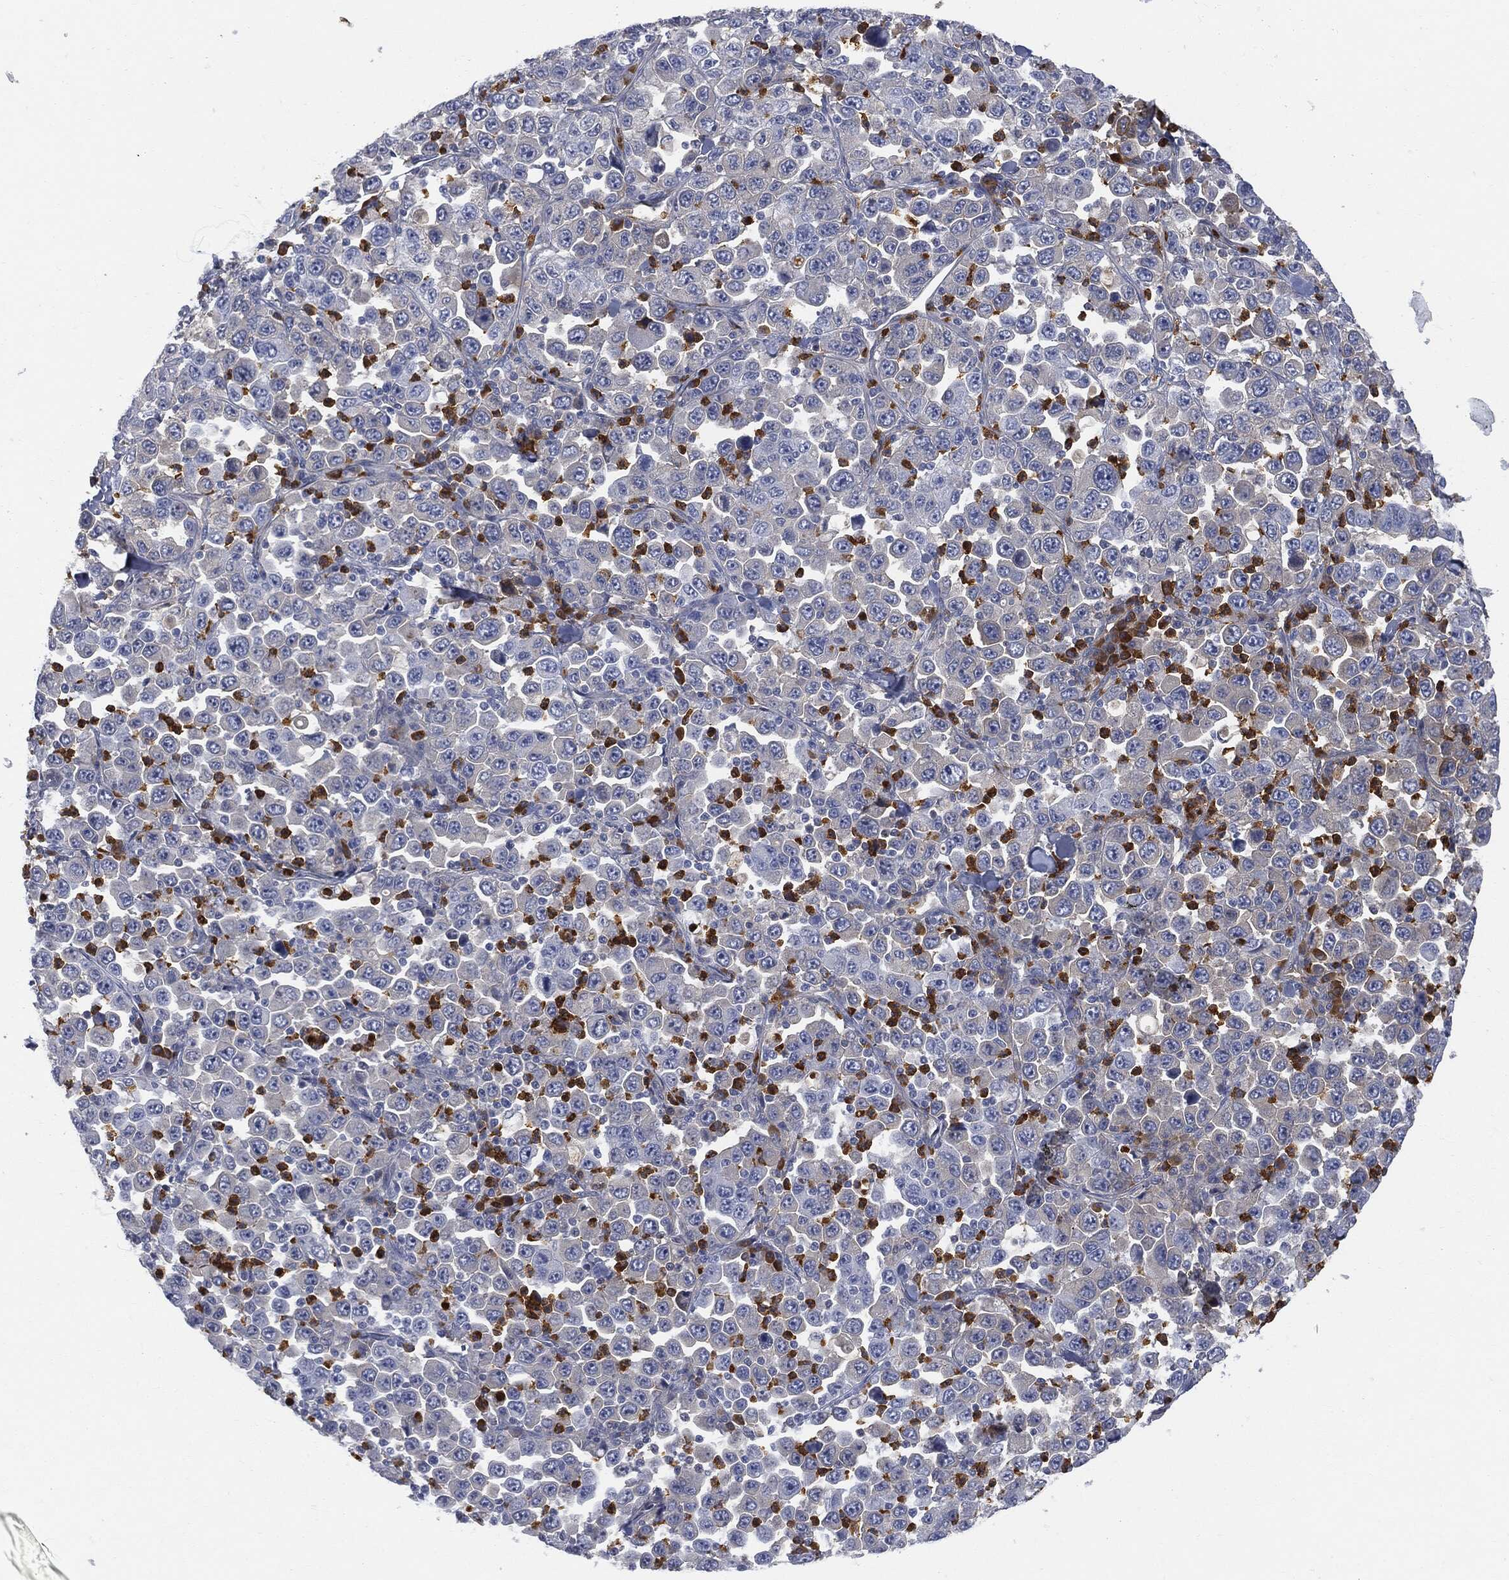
{"staining": {"intensity": "weak", "quantity": "<25%", "location": "cytoplasmic/membranous"}, "tissue": "stomach cancer", "cell_type": "Tumor cells", "image_type": "cancer", "snomed": [{"axis": "morphology", "description": "Normal tissue, NOS"}, {"axis": "morphology", "description": "Adenocarcinoma, NOS"}, {"axis": "topography", "description": "Stomach, upper"}, {"axis": "topography", "description": "Stomach"}], "caption": "This is an immunohistochemistry micrograph of adenocarcinoma (stomach). There is no staining in tumor cells.", "gene": "BTK", "patient": {"sex": "male", "age": 59}}